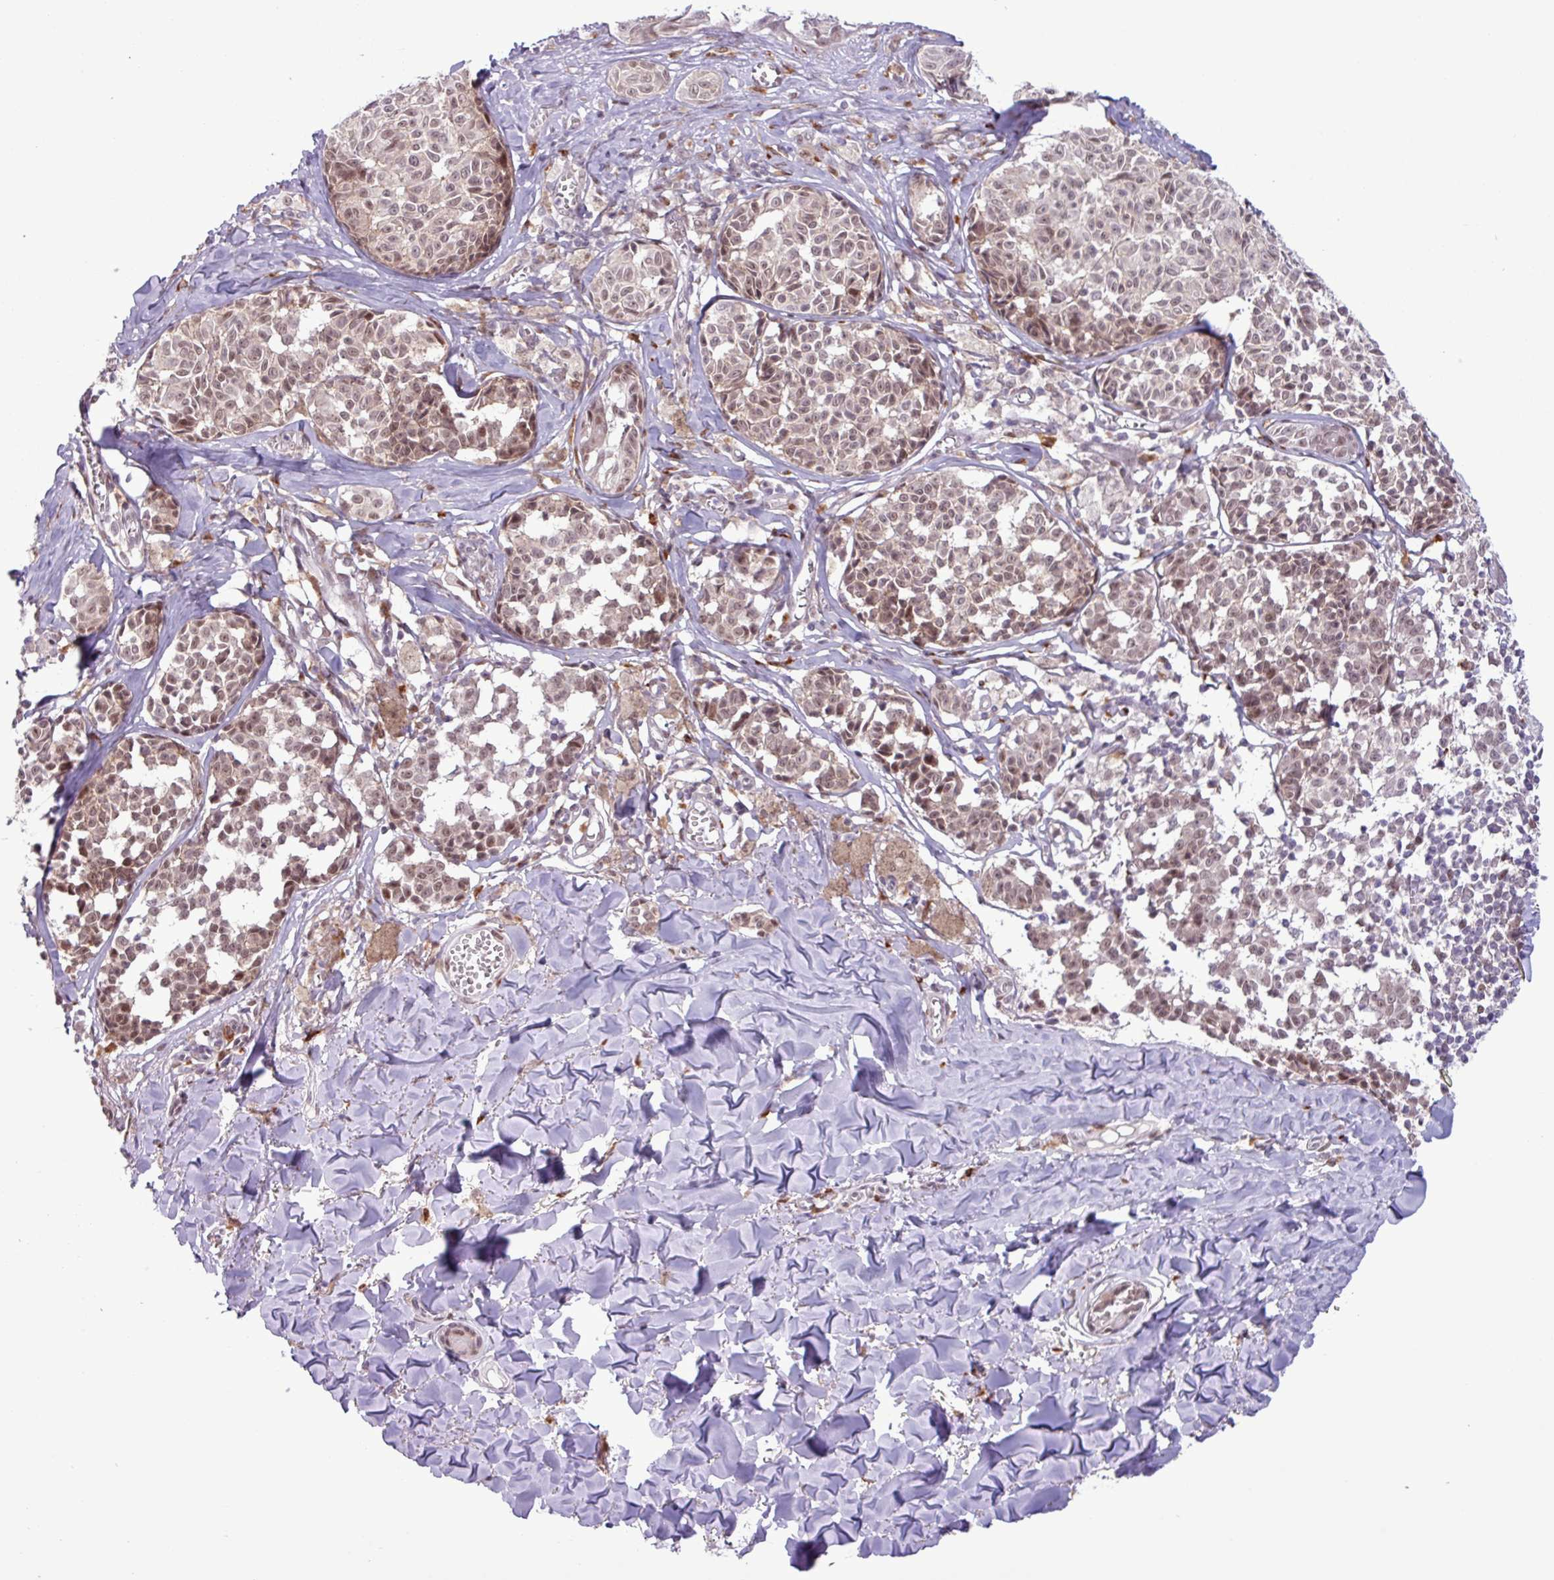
{"staining": {"intensity": "moderate", "quantity": ">75%", "location": "nuclear"}, "tissue": "melanoma", "cell_type": "Tumor cells", "image_type": "cancer", "snomed": [{"axis": "morphology", "description": "Malignant melanoma, NOS"}, {"axis": "topography", "description": "Skin"}], "caption": "Malignant melanoma tissue displays moderate nuclear staining in approximately >75% of tumor cells, visualized by immunohistochemistry.", "gene": "NOTCH2", "patient": {"sex": "female", "age": 43}}